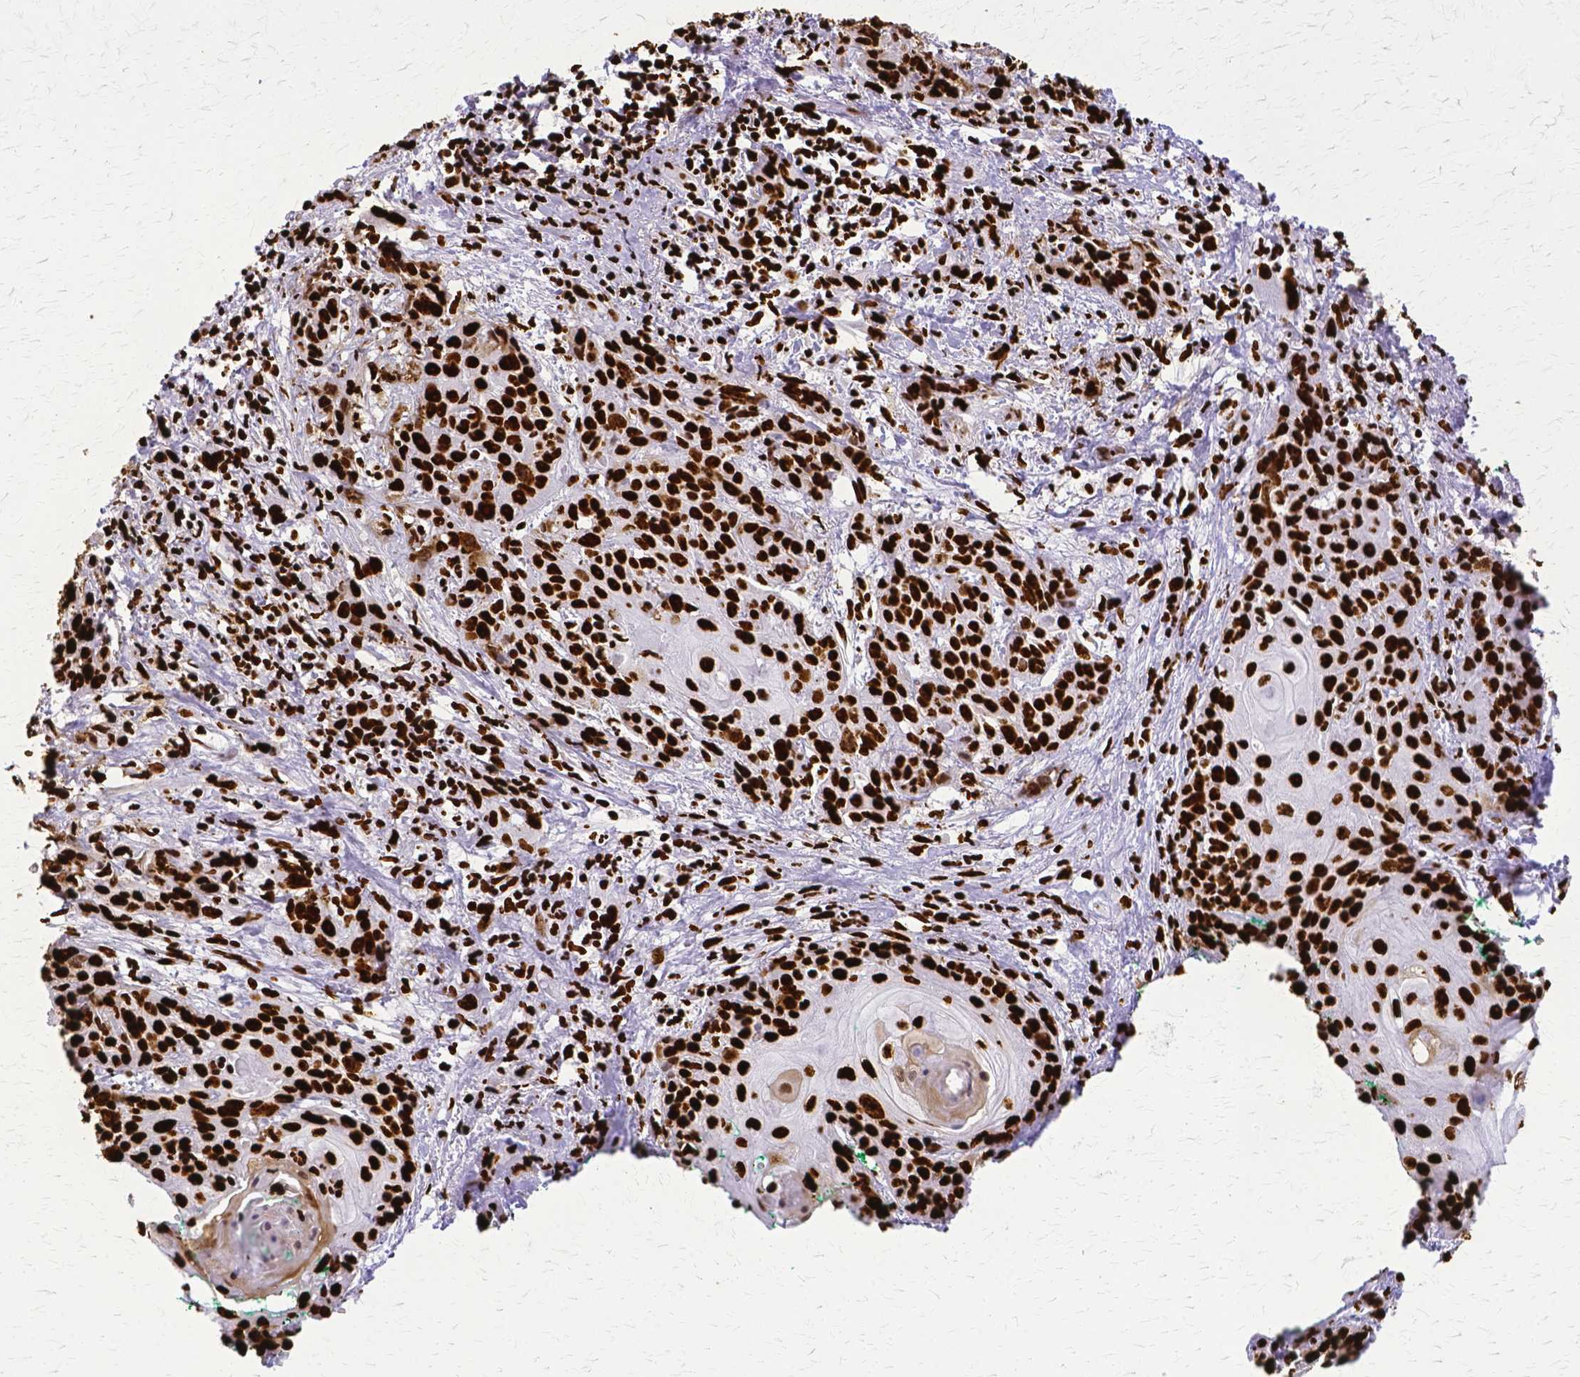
{"staining": {"intensity": "strong", "quantity": ">75%", "location": "nuclear"}, "tissue": "skin cancer", "cell_type": "Tumor cells", "image_type": "cancer", "snomed": [{"axis": "morphology", "description": "Squamous cell carcinoma, NOS"}, {"axis": "topography", "description": "Skin"}, {"axis": "topography", "description": "Vulva"}], "caption": "A brown stain shows strong nuclear staining of a protein in human skin cancer (squamous cell carcinoma) tumor cells. Using DAB (brown) and hematoxylin (blue) stains, captured at high magnification using brightfield microscopy.", "gene": "SFPQ", "patient": {"sex": "female", "age": 76}}